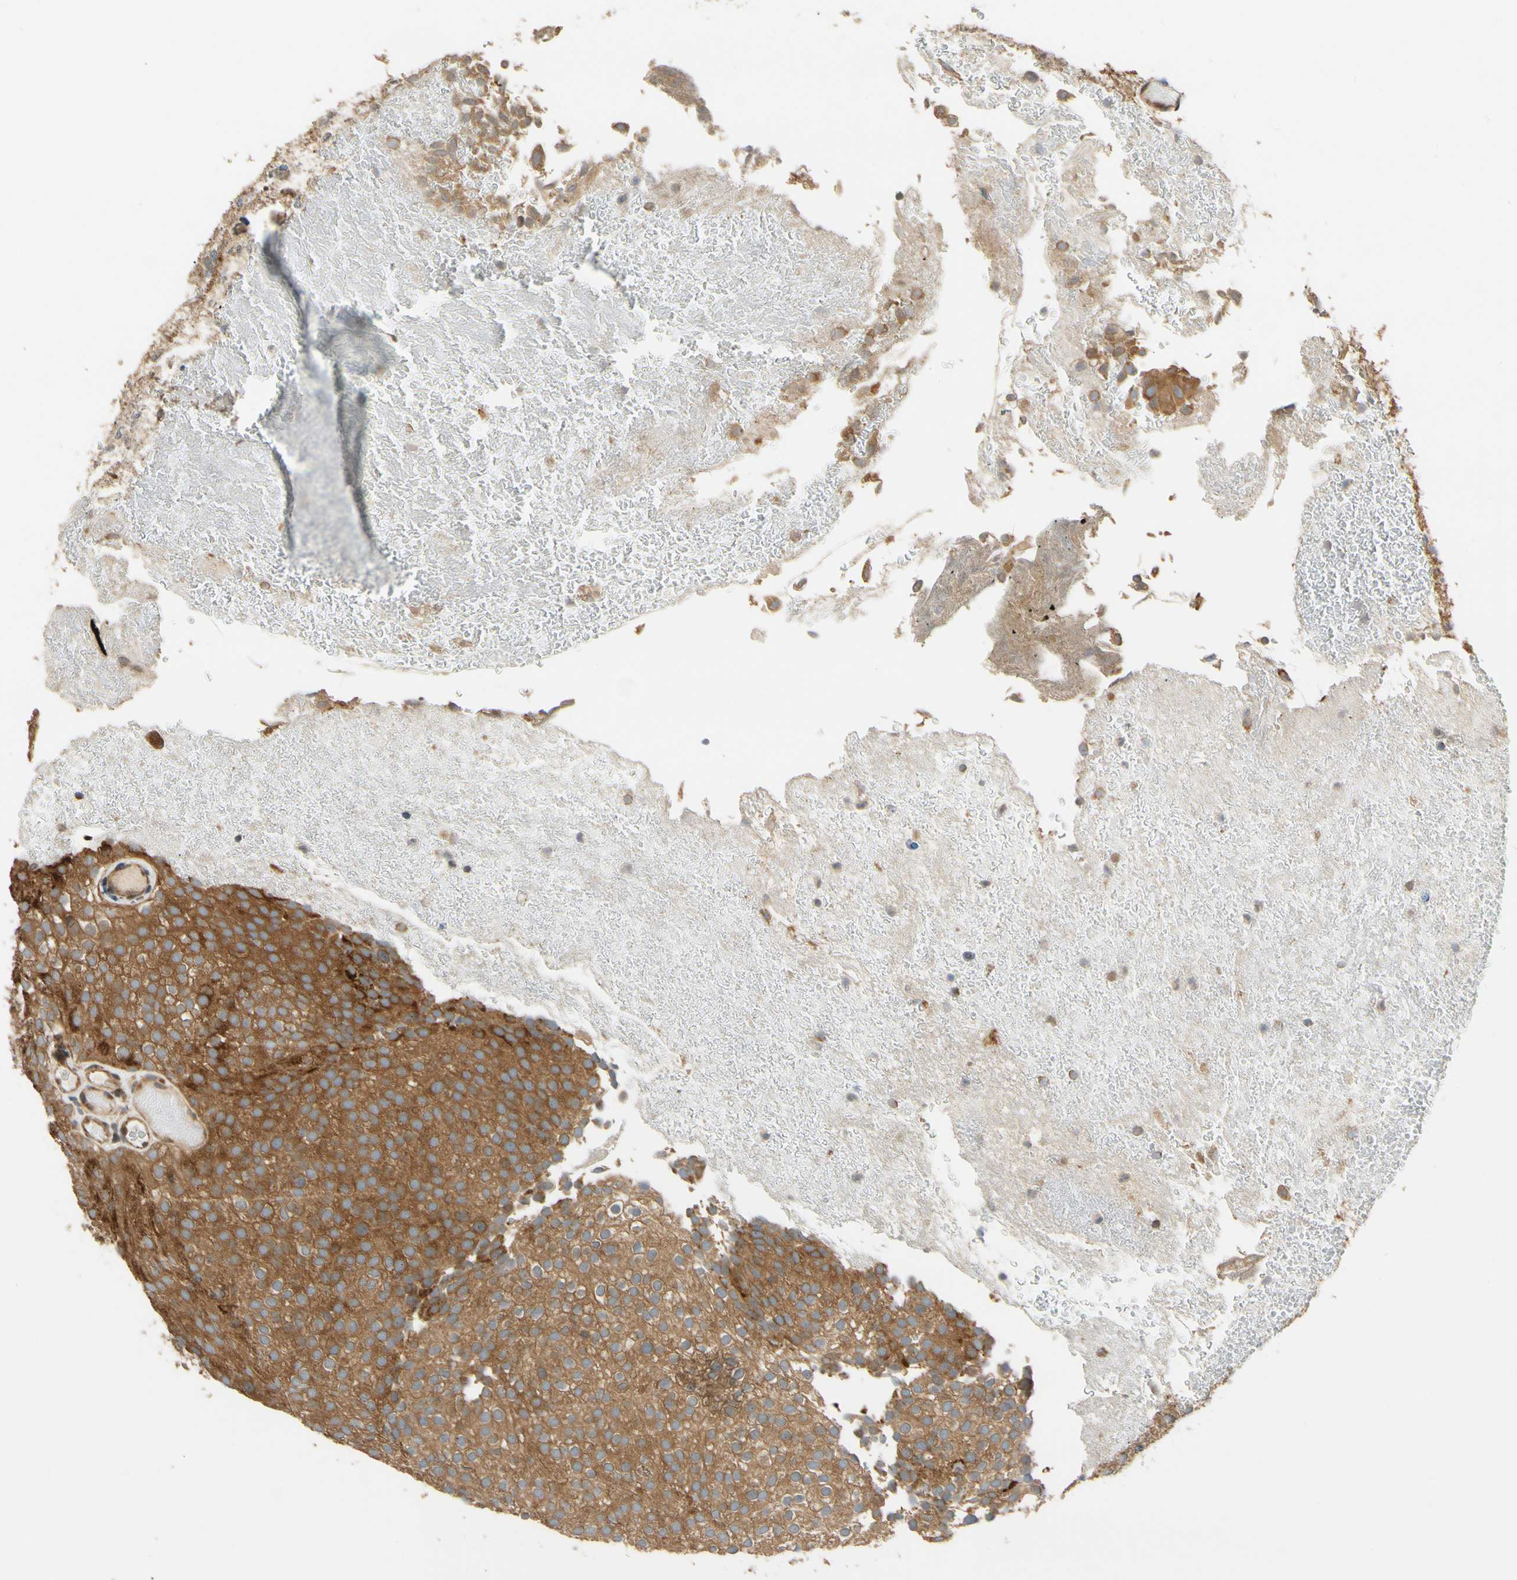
{"staining": {"intensity": "moderate", "quantity": ">75%", "location": "cytoplasmic/membranous"}, "tissue": "urothelial cancer", "cell_type": "Tumor cells", "image_type": "cancer", "snomed": [{"axis": "morphology", "description": "Urothelial carcinoma, Low grade"}, {"axis": "topography", "description": "Urinary bladder"}], "caption": "Low-grade urothelial carcinoma tissue displays moderate cytoplasmic/membranous expression in approximately >75% of tumor cells, visualized by immunohistochemistry. The staining was performed using DAB, with brown indicating positive protein expression. Nuclei are stained blue with hematoxylin.", "gene": "ANKHD1", "patient": {"sex": "male", "age": 78}}